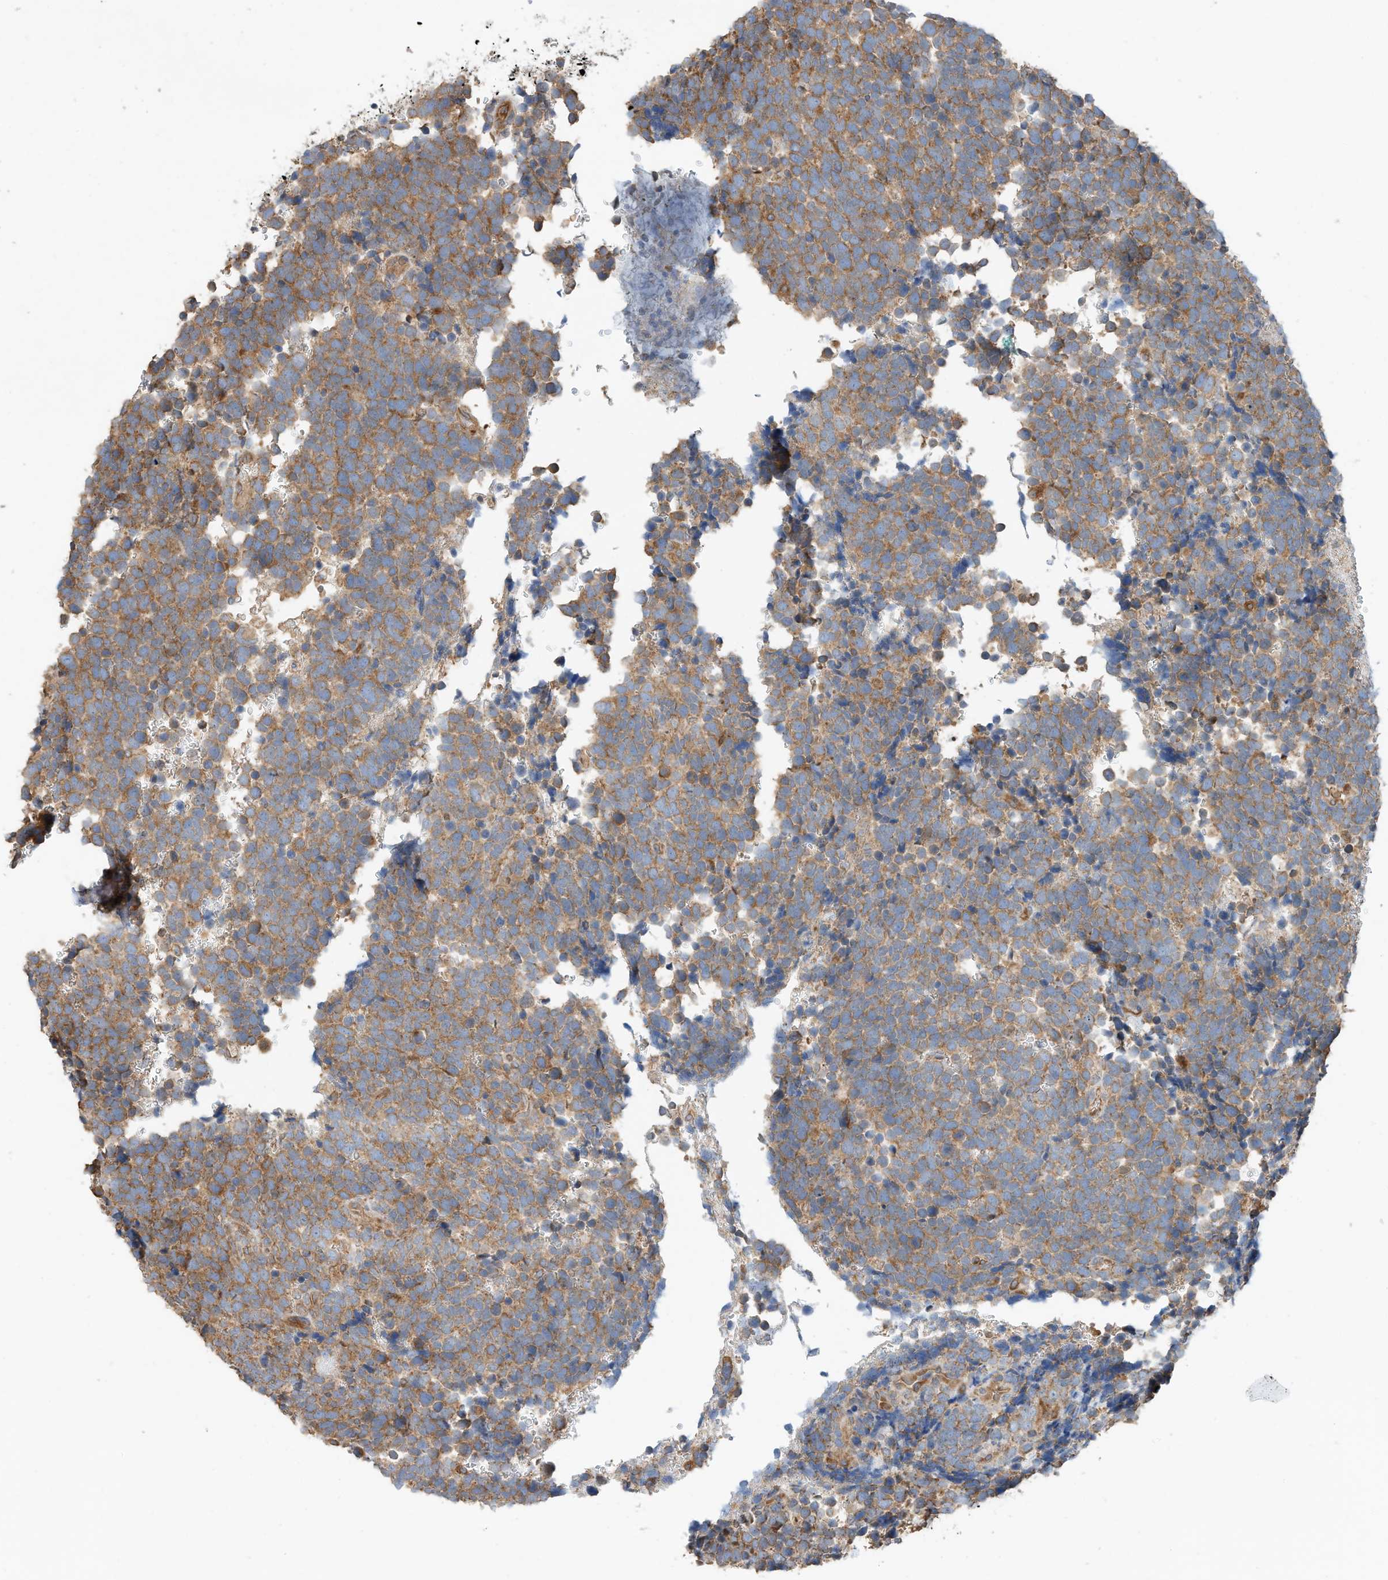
{"staining": {"intensity": "moderate", "quantity": ">75%", "location": "cytoplasmic/membranous"}, "tissue": "urothelial cancer", "cell_type": "Tumor cells", "image_type": "cancer", "snomed": [{"axis": "morphology", "description": "Urothelial carcinoma, High grade"}, {"axis": "topography", "description": "Urinary bladder"}], "caption": "Moderate cytoplasmic/membranous positivity for a protein is identified in about >75% of tumor cells of urothelial cancer using IHC.", "gene": "CPAMD8", "patient": {"sex": "female", "age": 82}}